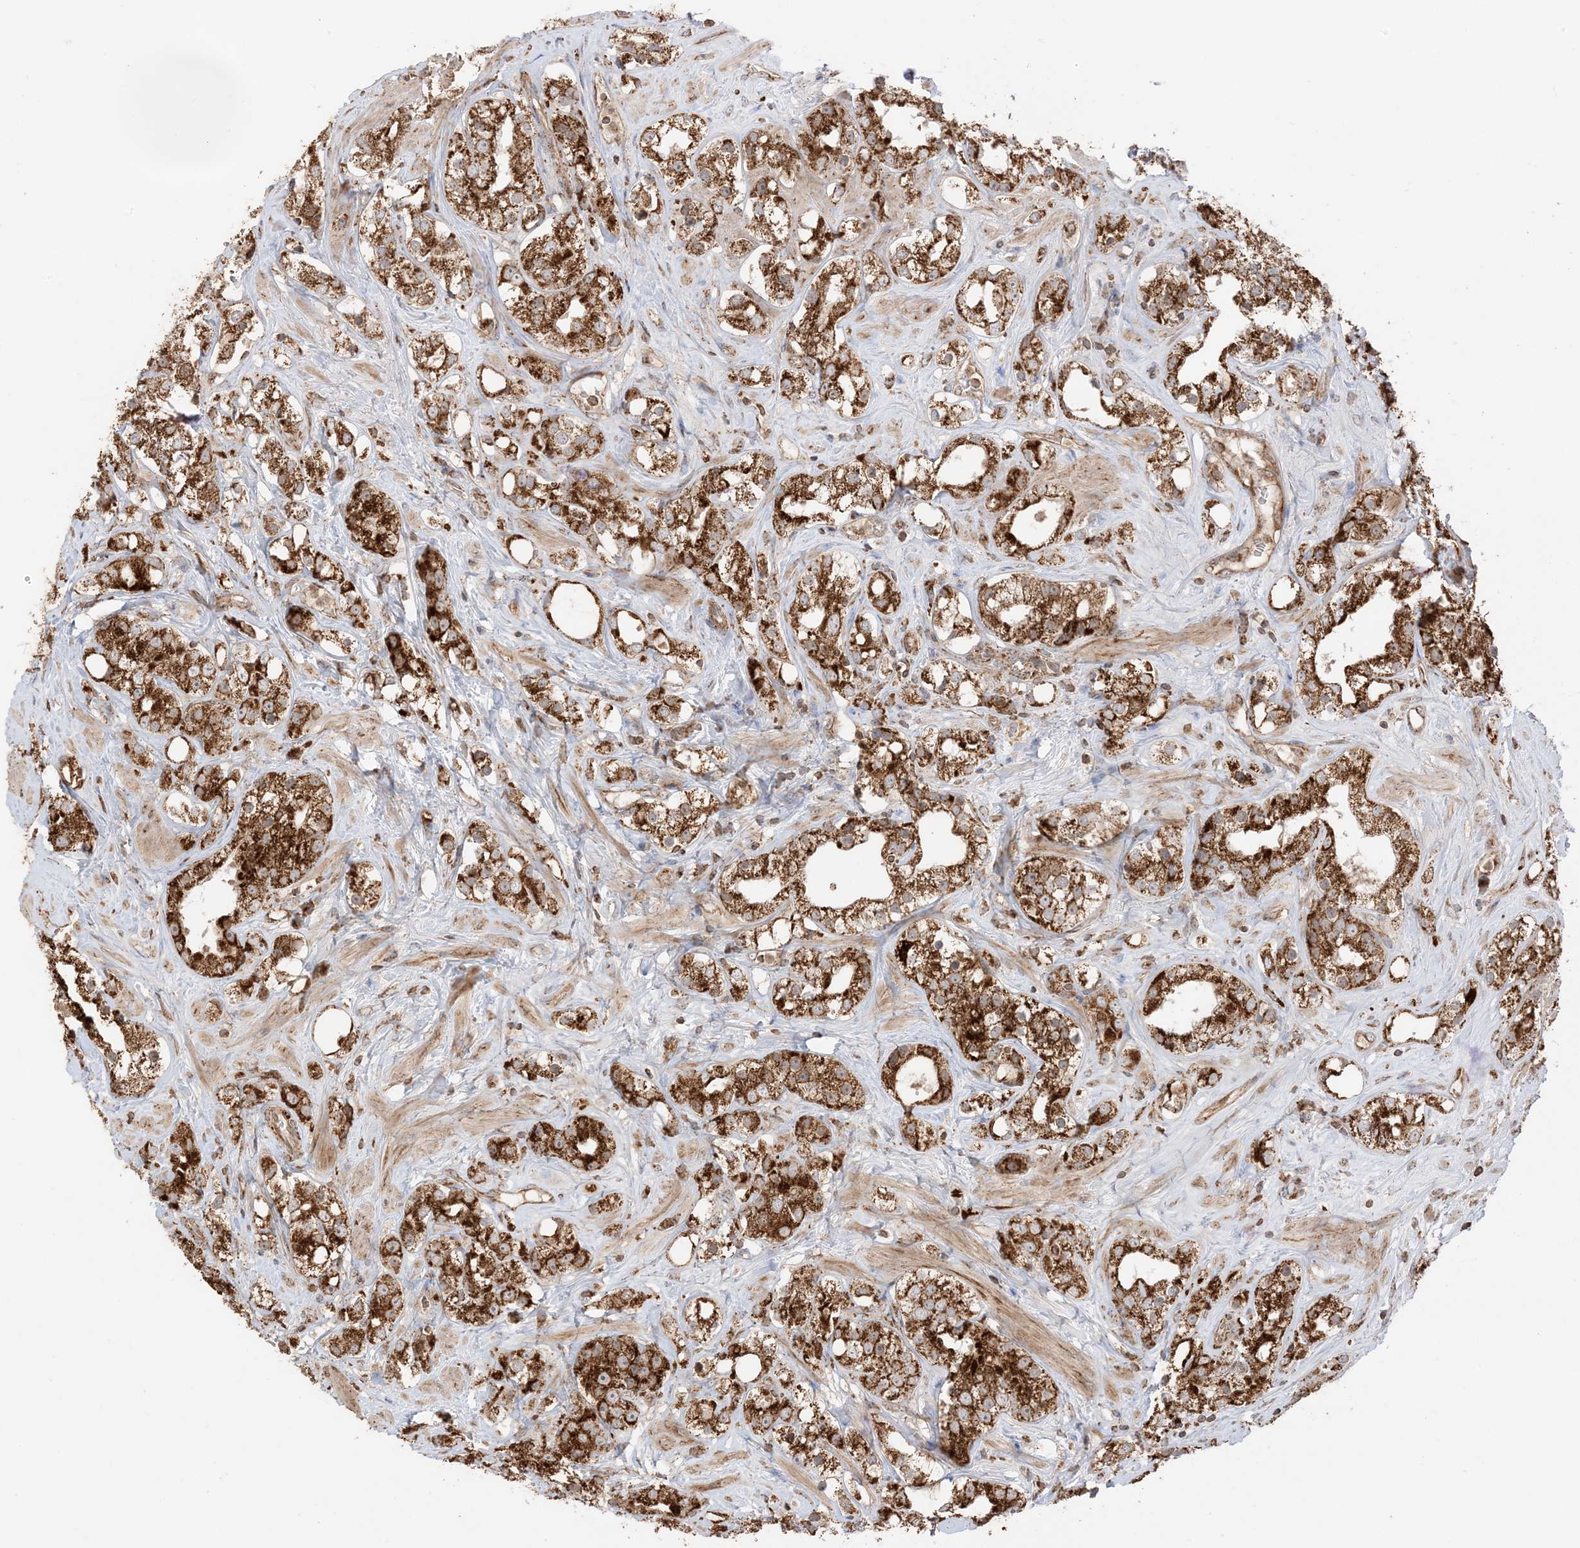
{"staining": {"intensity": "strong", "quantity": ">75%", "location": "cytoplasmic/membranous"}, "tissue": "prostate cancer", "cell_type": "Tumor cells", "image_type": "cancer", "snomed": [{"axis": "morphology", "description": "Adenocarcinoma, NOS"}, {"axis": "topography", "description": "Prostate"}], "caption": "IHC (DAB) staining of prostate cancer (adenocarcinoma) demonstrates strong cytoplasmic/membranous protein positivity in about >75% of tumor cells. Immunohistochemistry stains the protein of interest in brown and the nuclei are stained blue.", "gene": "N4BP3", "patient": {"sex": "male", "age": 79}}